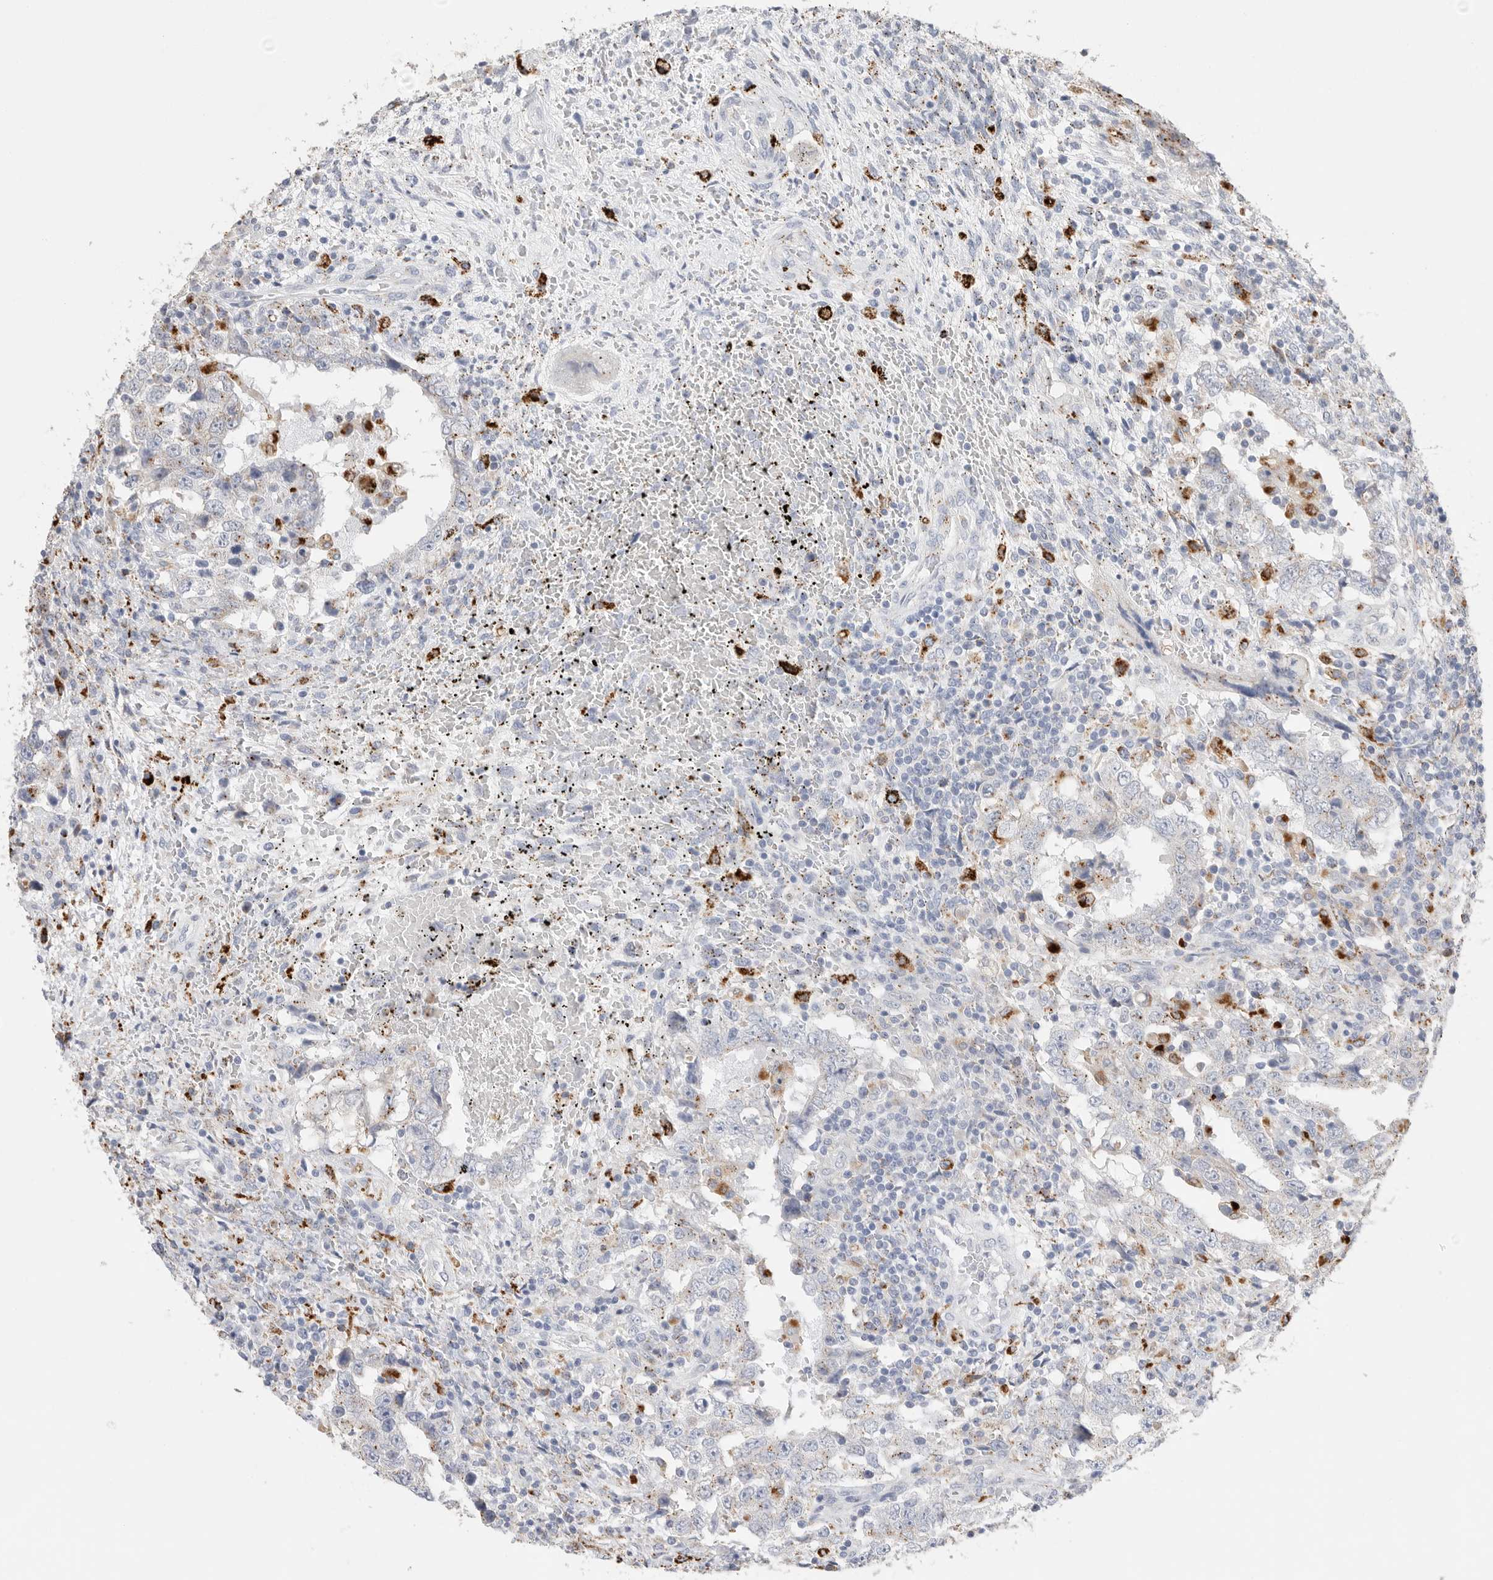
{"staining": {"intensity": "moderate", "quantity": "25%-75%", "location": "cytoplasmic/membranous"}, "tissue": "testis cancer", "cell_type": "Tumor cells", "image_type": "cancer", "snomed": [{"axis": "morphology", "description": "Carcinoma, Embryonal, NOS"}, {"axis": "topography", "description": "Testis"}], "caption": "Immunohistochemical staining of human testis cancer (embryonal carcinoma) demonstrates moderate cytoplasmic/membranous protein positivity in about 25%-75% of tumor cells. (IHC, brightfield microscopy, high magnification).", "gene": "GGH", "patient": {"sex": "male", "age": 26}}